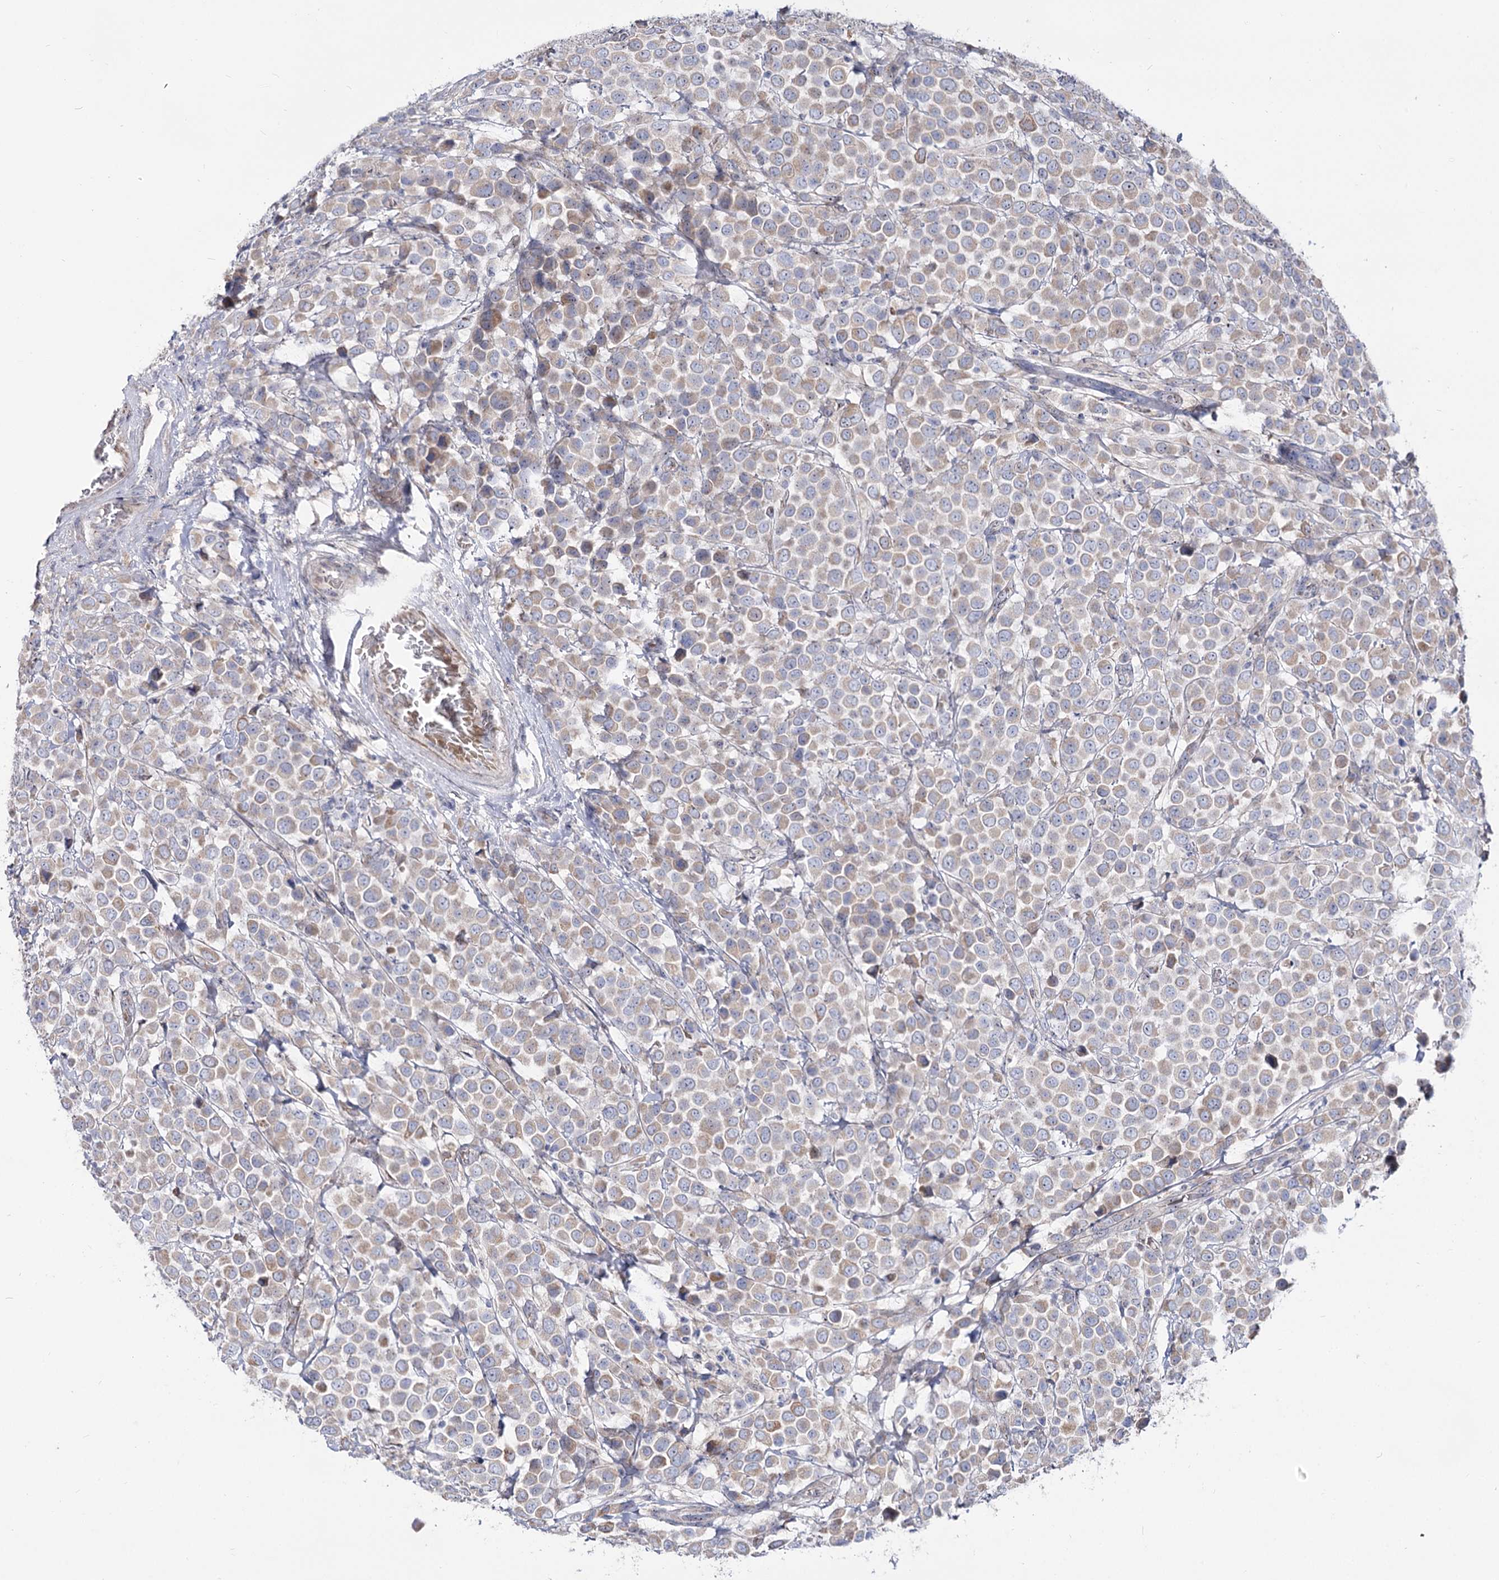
{"staining": {"intensity": "weak", "quantity": "25%-75%", "location": "cytoplasmic/membranous"}, "tissue": "breast cancer", "cell_type": "Tumor cells", "image_type": "cancer", "snomed": [{"axis": "morphology", "description": "Duct carcinoma"}, {"axis": "topography", "description": "Breast"}], "caption": "Immunohistochemical staining of human breast intraductal carcinoma exhibits weak cytoplasmic/membranous protein positivity in approximately 25%-75% of tumor cells. Nuclei are stained in blue.", "gene": "SUOX", "patient": {"sex": "female", "age": 61}}